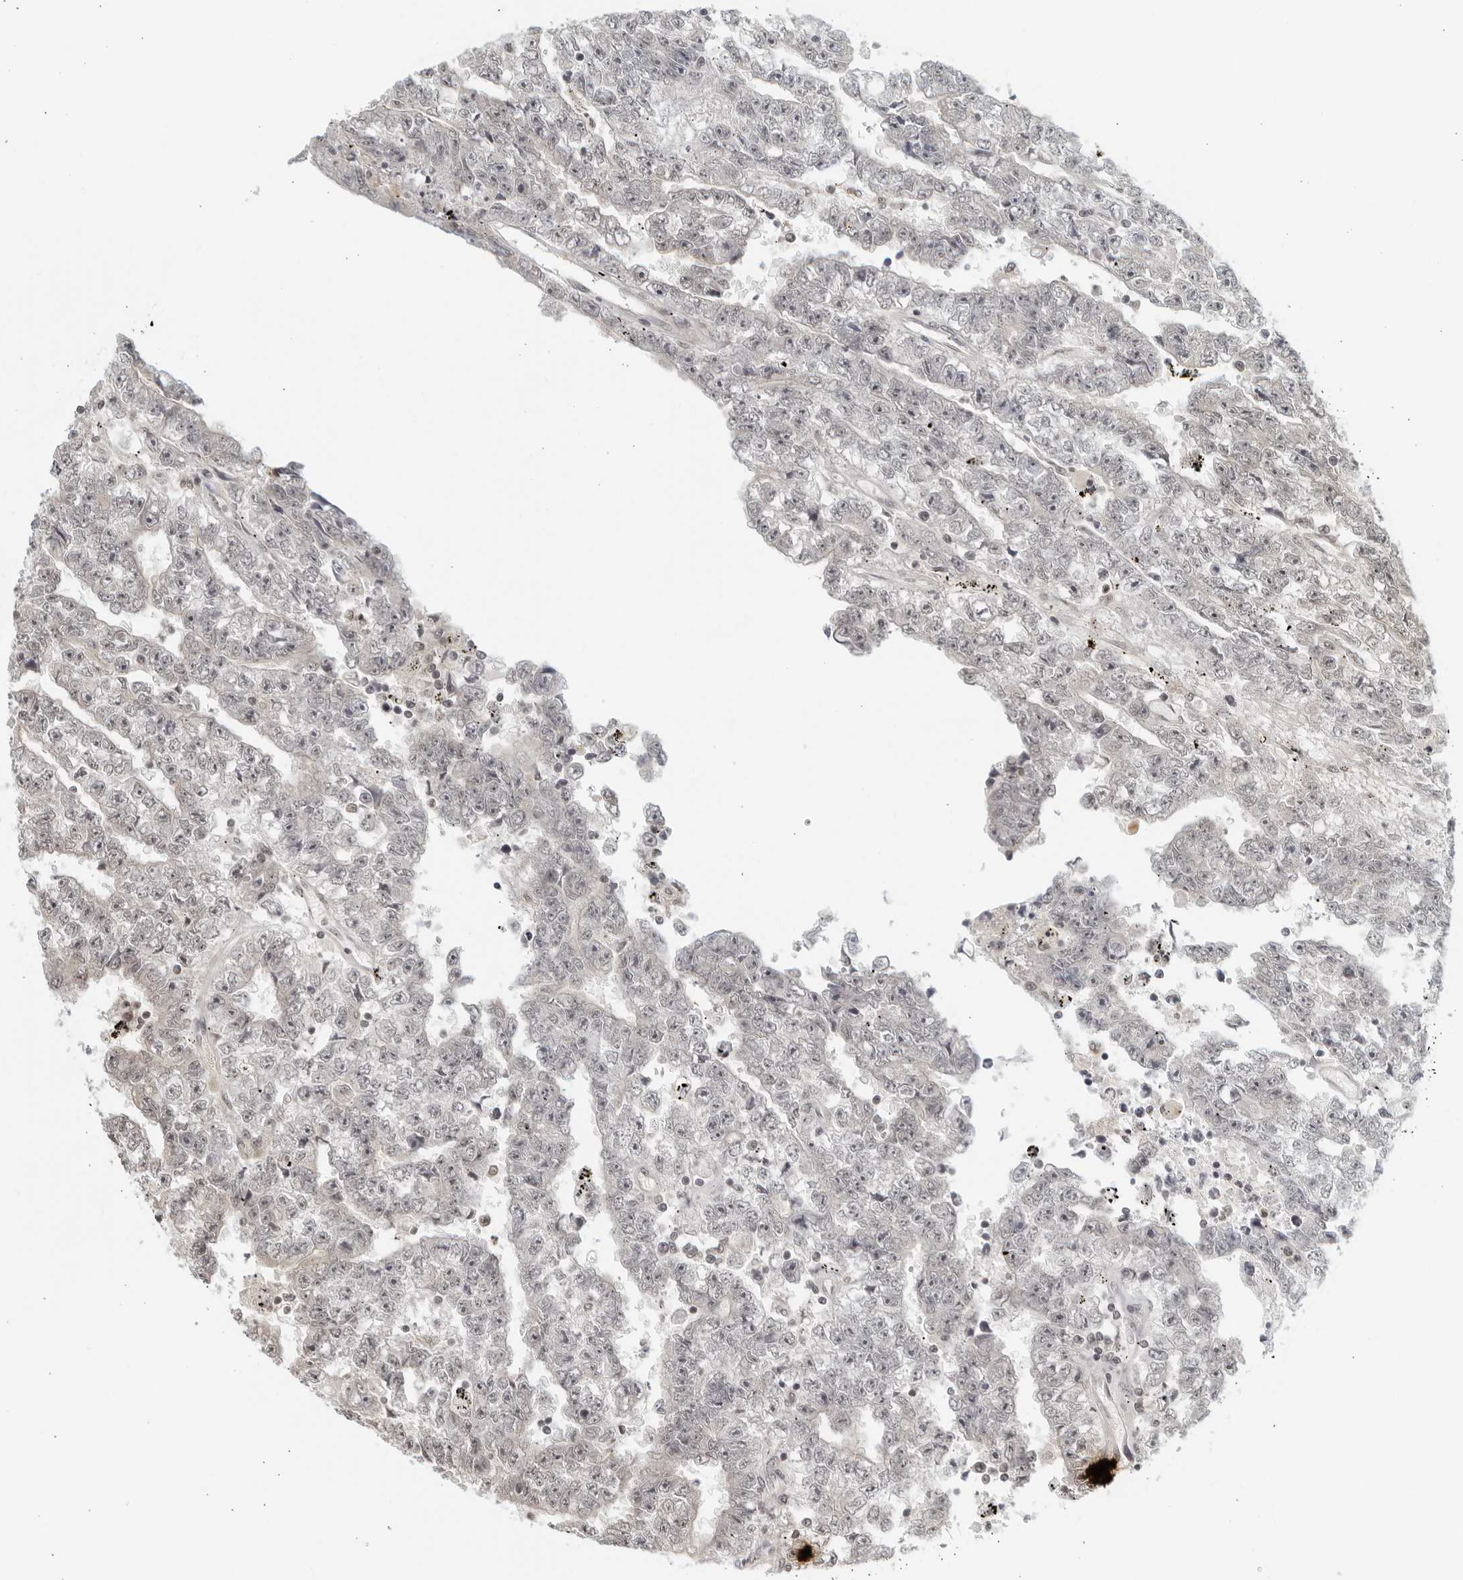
{"staining": {"intensity": "negative", "quantity": "none", "location": "none"}, "tissue": "testis cancer", "cell_type": "Tumor cells", "image_type": "cancer", "snomed": [{"axis": "morphology", "description": "Carcinoma, Embryonal, NOS"}, {"axis": "topography", "description": "Testis"}], "caption": "Immunohistochemical staining of human testis cancer demonstrates no significant positivity in tumor cells.", "gene": "RAB11FIP3", "patient": {"sex": "male", "age": 25}}